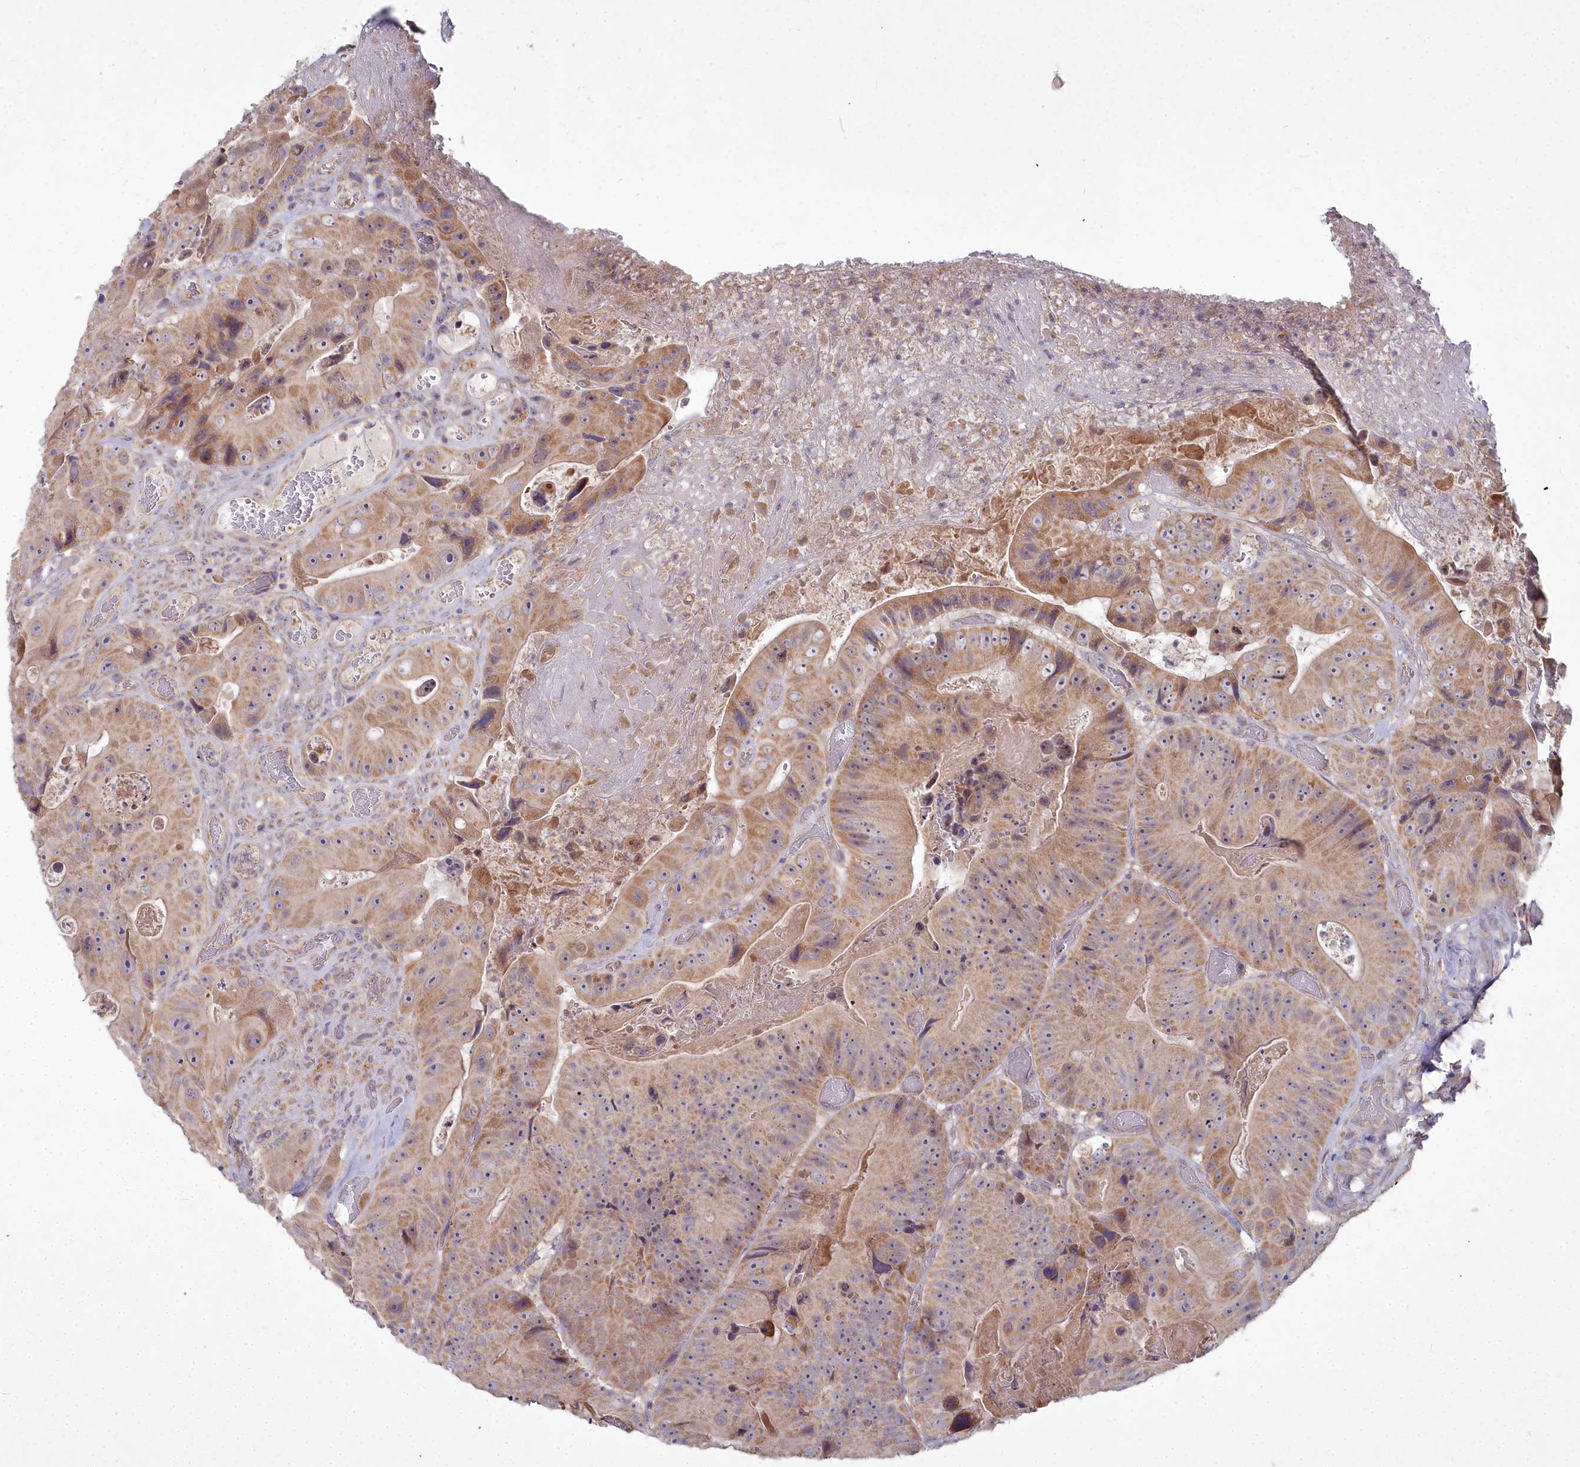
{"staining": {"intensity": "moderate", "quantity": ">75%", "location": "cytoplasmic/membranous"}, "tissue": "colorectal cancer", "cell_type": "Tumor cells", "image_type": "cancer", "snomed": [{"axis": "morphology", "description": "Adenocarcinoma, NOS"}, {"axis": "topography", "description": "Colon"}], "caption": "Colorectal adenocarcinoma tissue demonstrates moderate cytoplasmic/membranous expression in about >75% of tumor cells", "gene": "MICU2", "patient": {"sex": "female", "age": 86}}